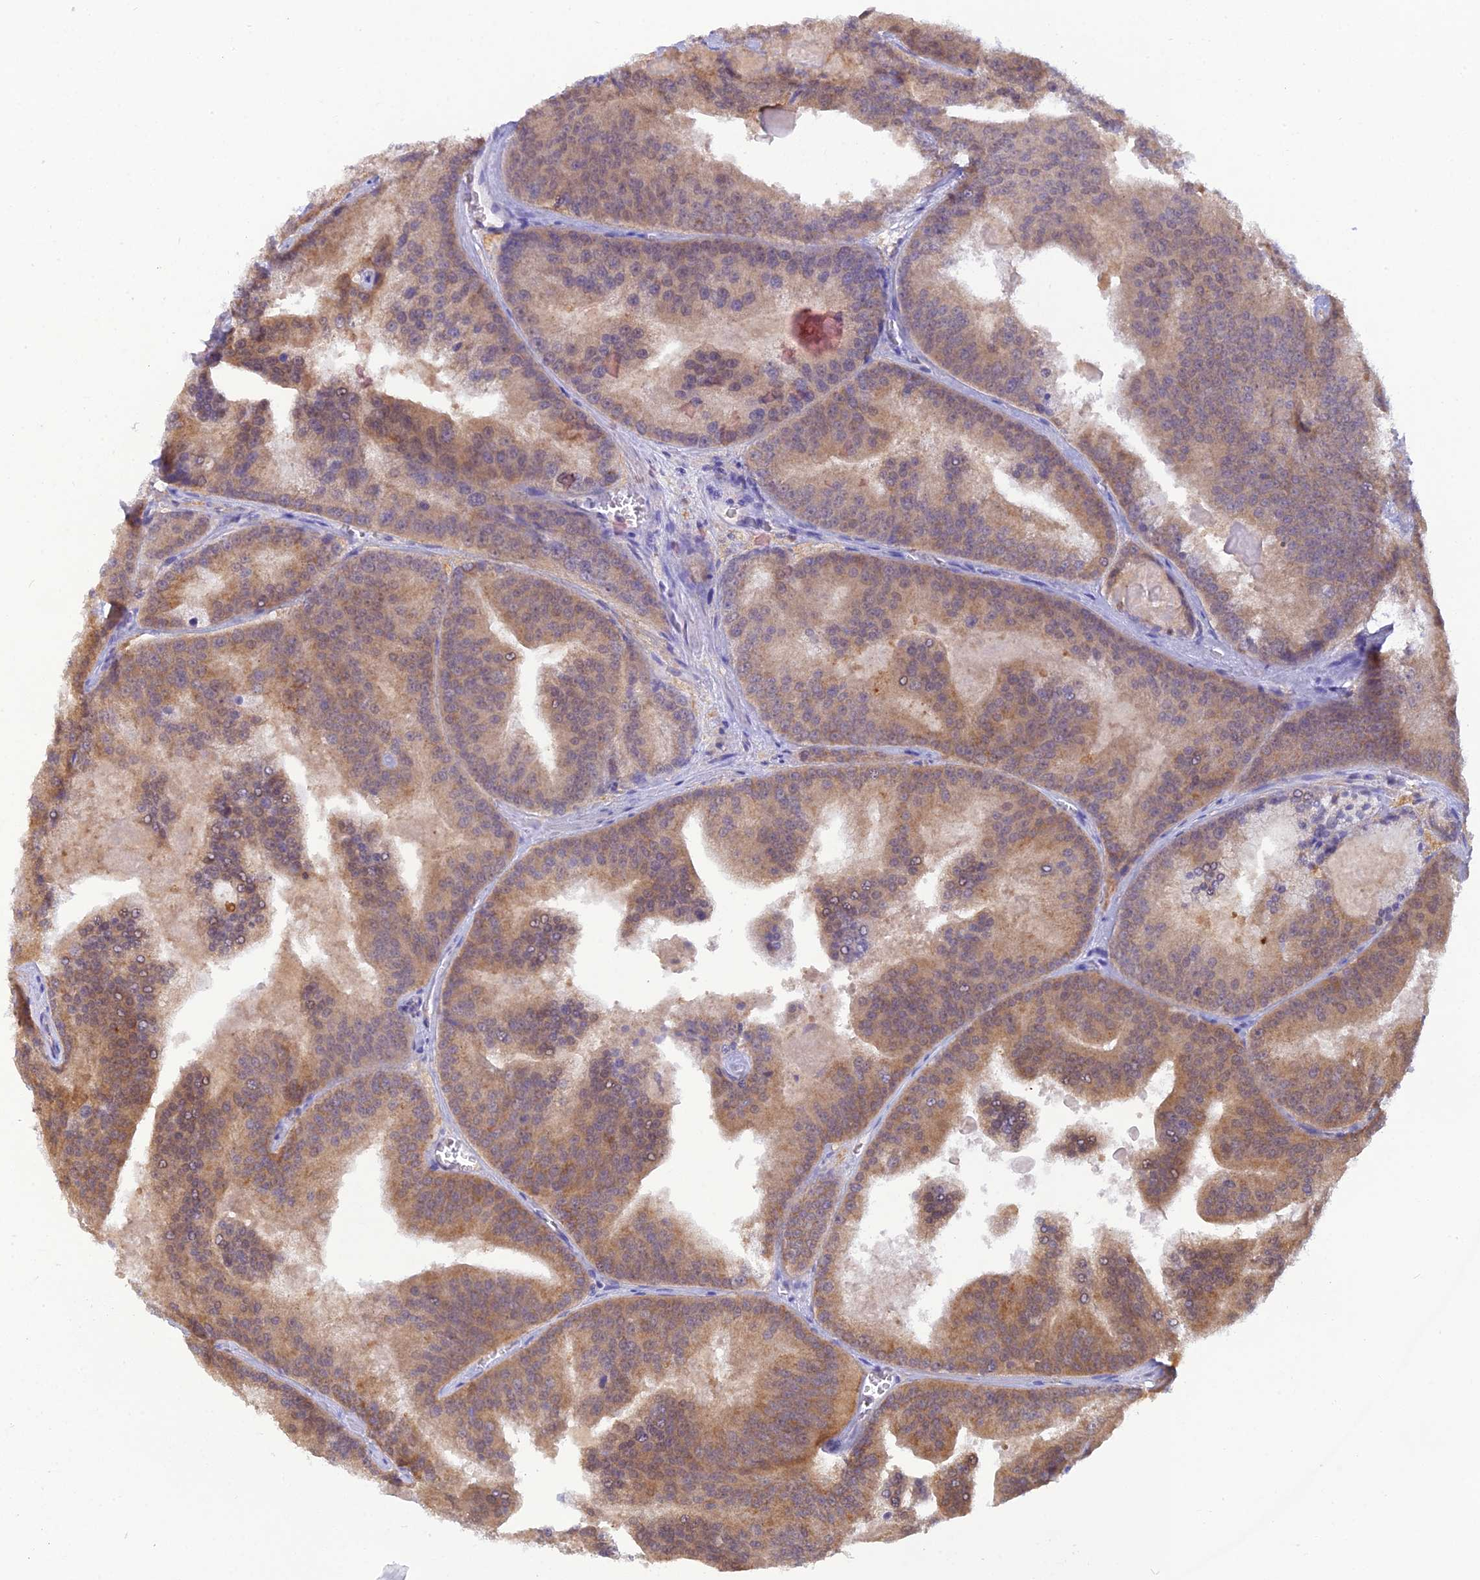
{"staining": {"intensity": "weak", "quantity": ">75%", "location": "cytoplasmic/membranous"}, "tissue": "prostate cancer", "cell_type": "Tumor cells", "image_type": "cancer", "snomed": [{"axis": "morphology", "description": "Adenocarcinoma, High grade"}, {"axis": "topography", "description": "Prostate"}], "caption": "Brown immunohistochemical staining in human prostate cancer demonstrates weak cytoplasmic/membranous expression in approximately >75% of tumor cells. (DAB IHC, brown staining for protein, blue staining for nuclei).", "gene": "HDHD2", "patient": {"sex": "male", "age": 61}}